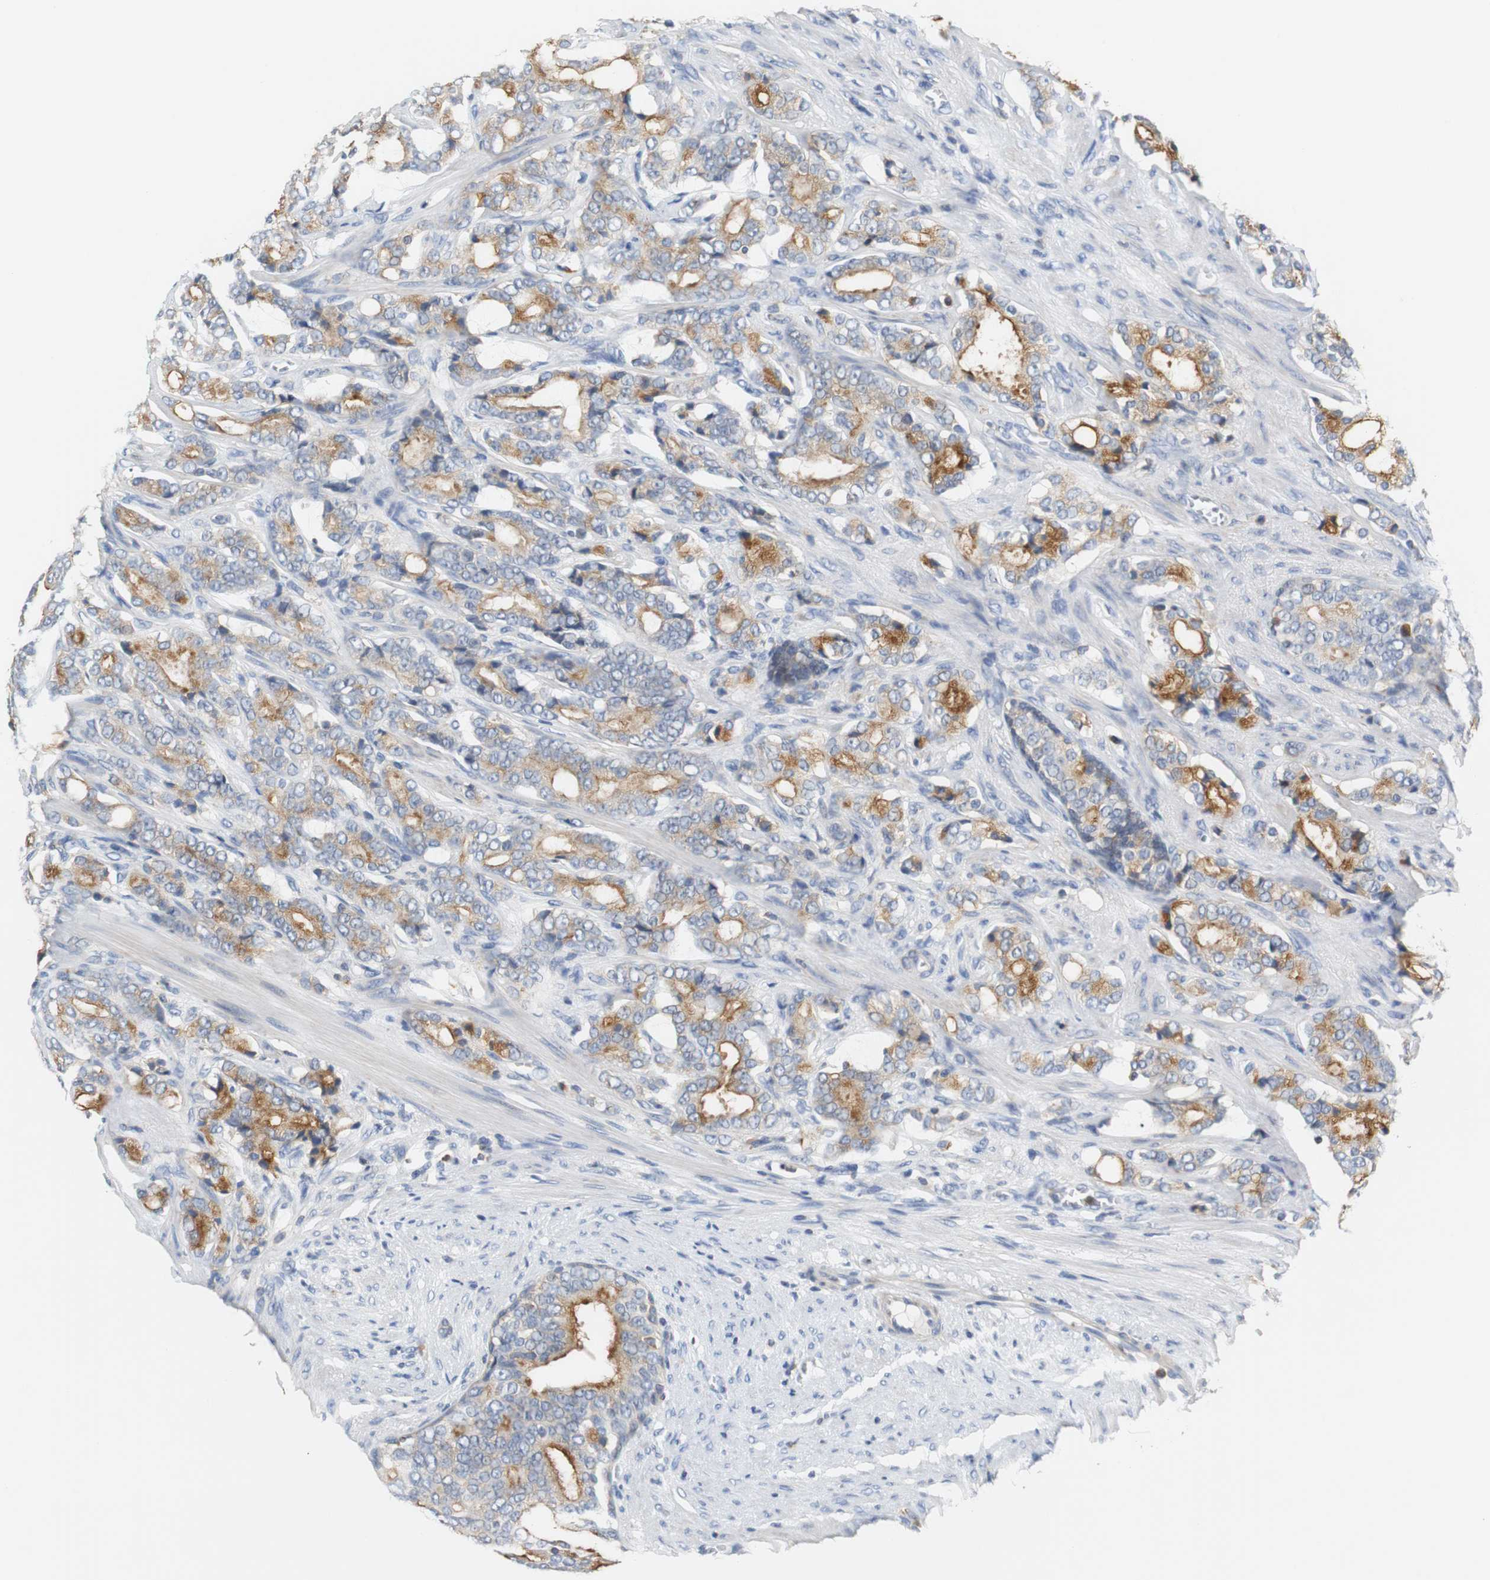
{"staining": {"intensity": "moderate", "quantity": ">75%", "location": "cytoplasmic/membranous"}, "tissue": "prostate cancer", "cell_type": "Tumor cells", "image_type": "cancer", "snomed": [{"axis": "morphology", "description": "Adenocarcinoma, Low grade"}, {"axis": "topography", "description": "Prostate"}], "caption": "Brown immunohistochemical staining in prostate cancer demonstrates moderate cytoplasmic/membranous expression in approximately >75% of tumor cells.", "gene": "VAMP8", "patient": {"sex": "male", "age": 58}}